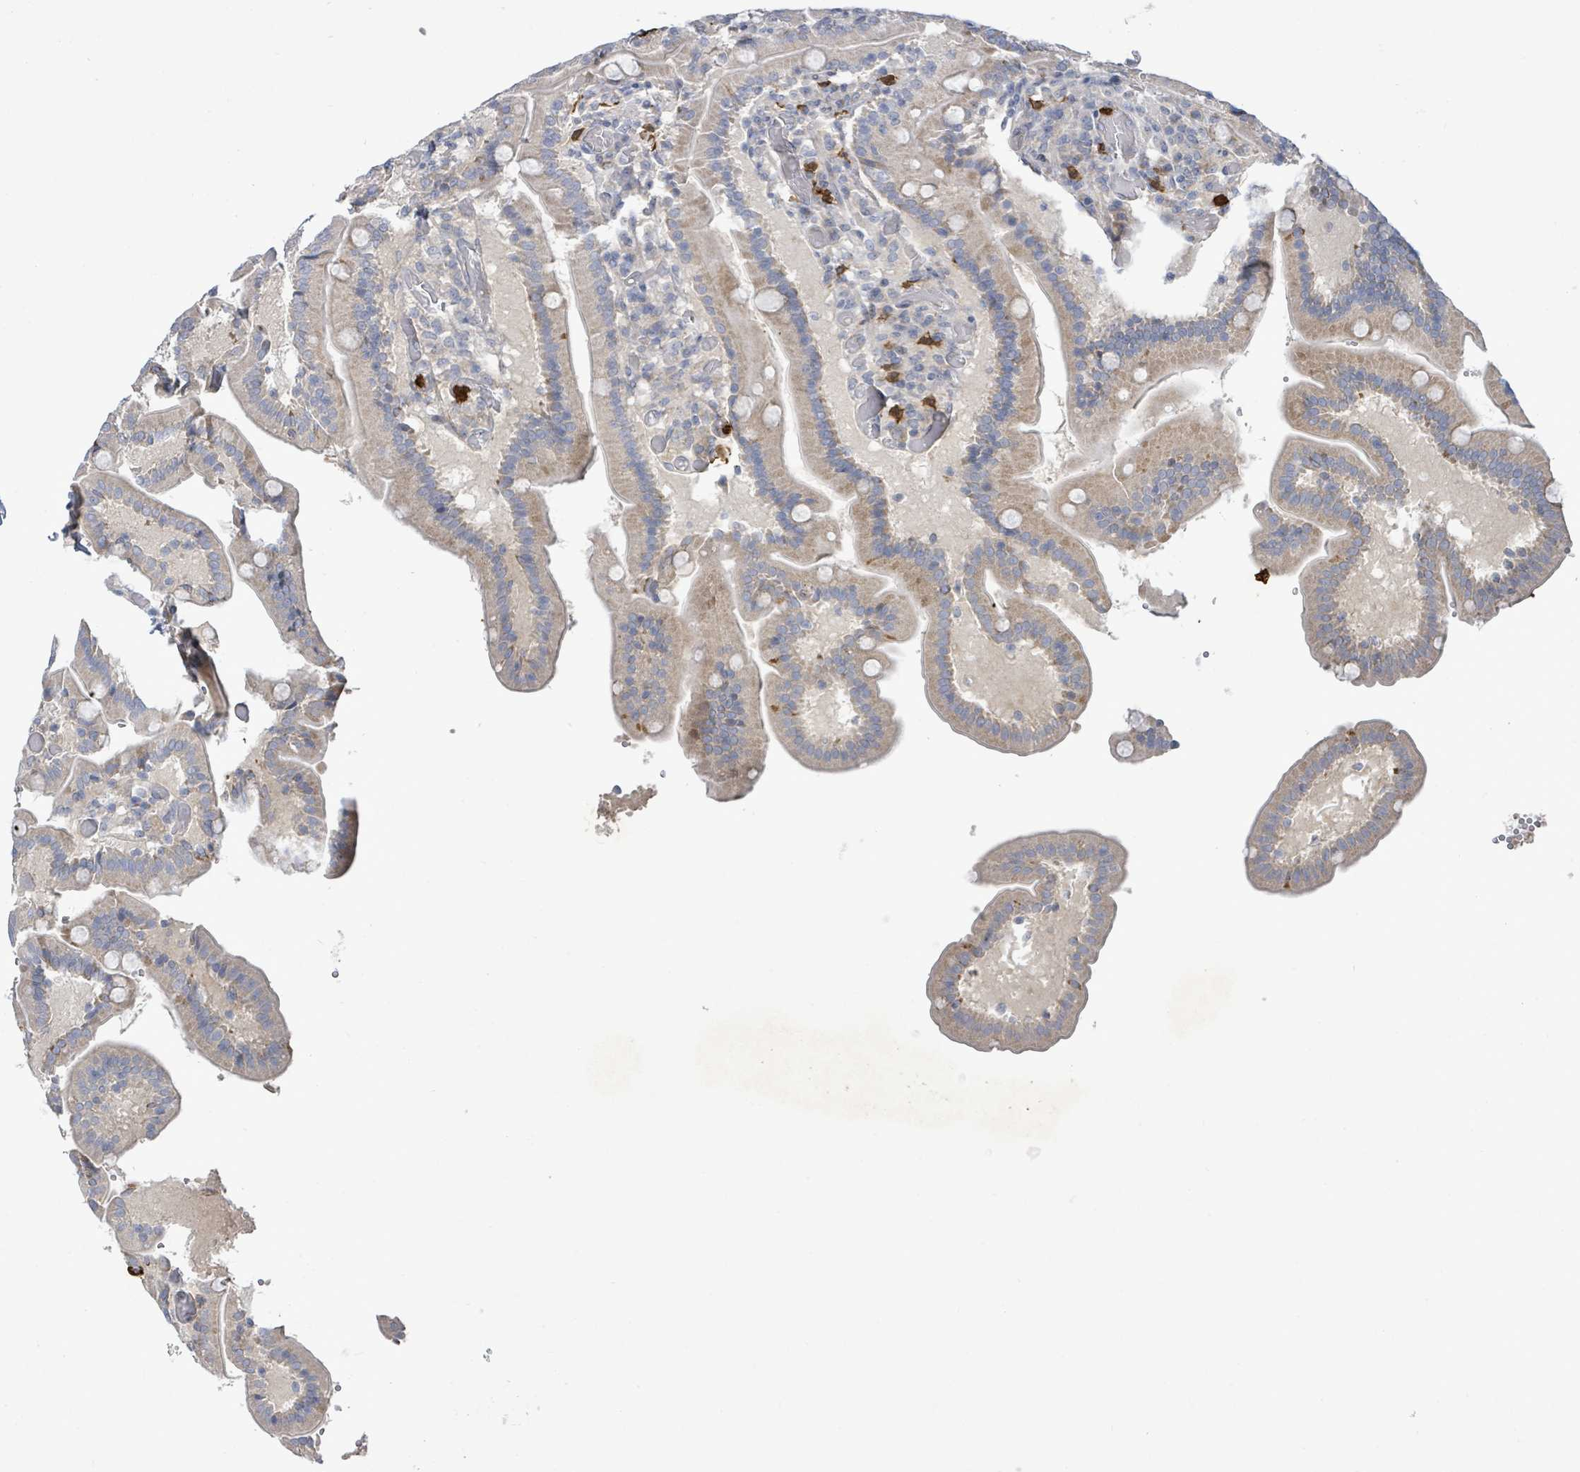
{"staining": {"intensity": "weak", "quantity": "25%-75%", "location": "cytoplasmic/membranous"}, "tissue": "duodenum", "cell_type": "Glandular cells", "image_type": "normal", "snomed": [{"axis": "morphology", "description": "Normal tissue, NOS"}, {"axis": "topography", "description": "Duodenum"}], "caption": "The immunohistochemical stain shows weak cytoplasmic/membranous expression in glandular cells of normal duodenum. The staining was performed using DAB, with brown indicating positive protein expression. Nuclei are stained blue with hematoxylin.", "gene": "FAM210A", "patient": {"sex": "female", "age": 62}}